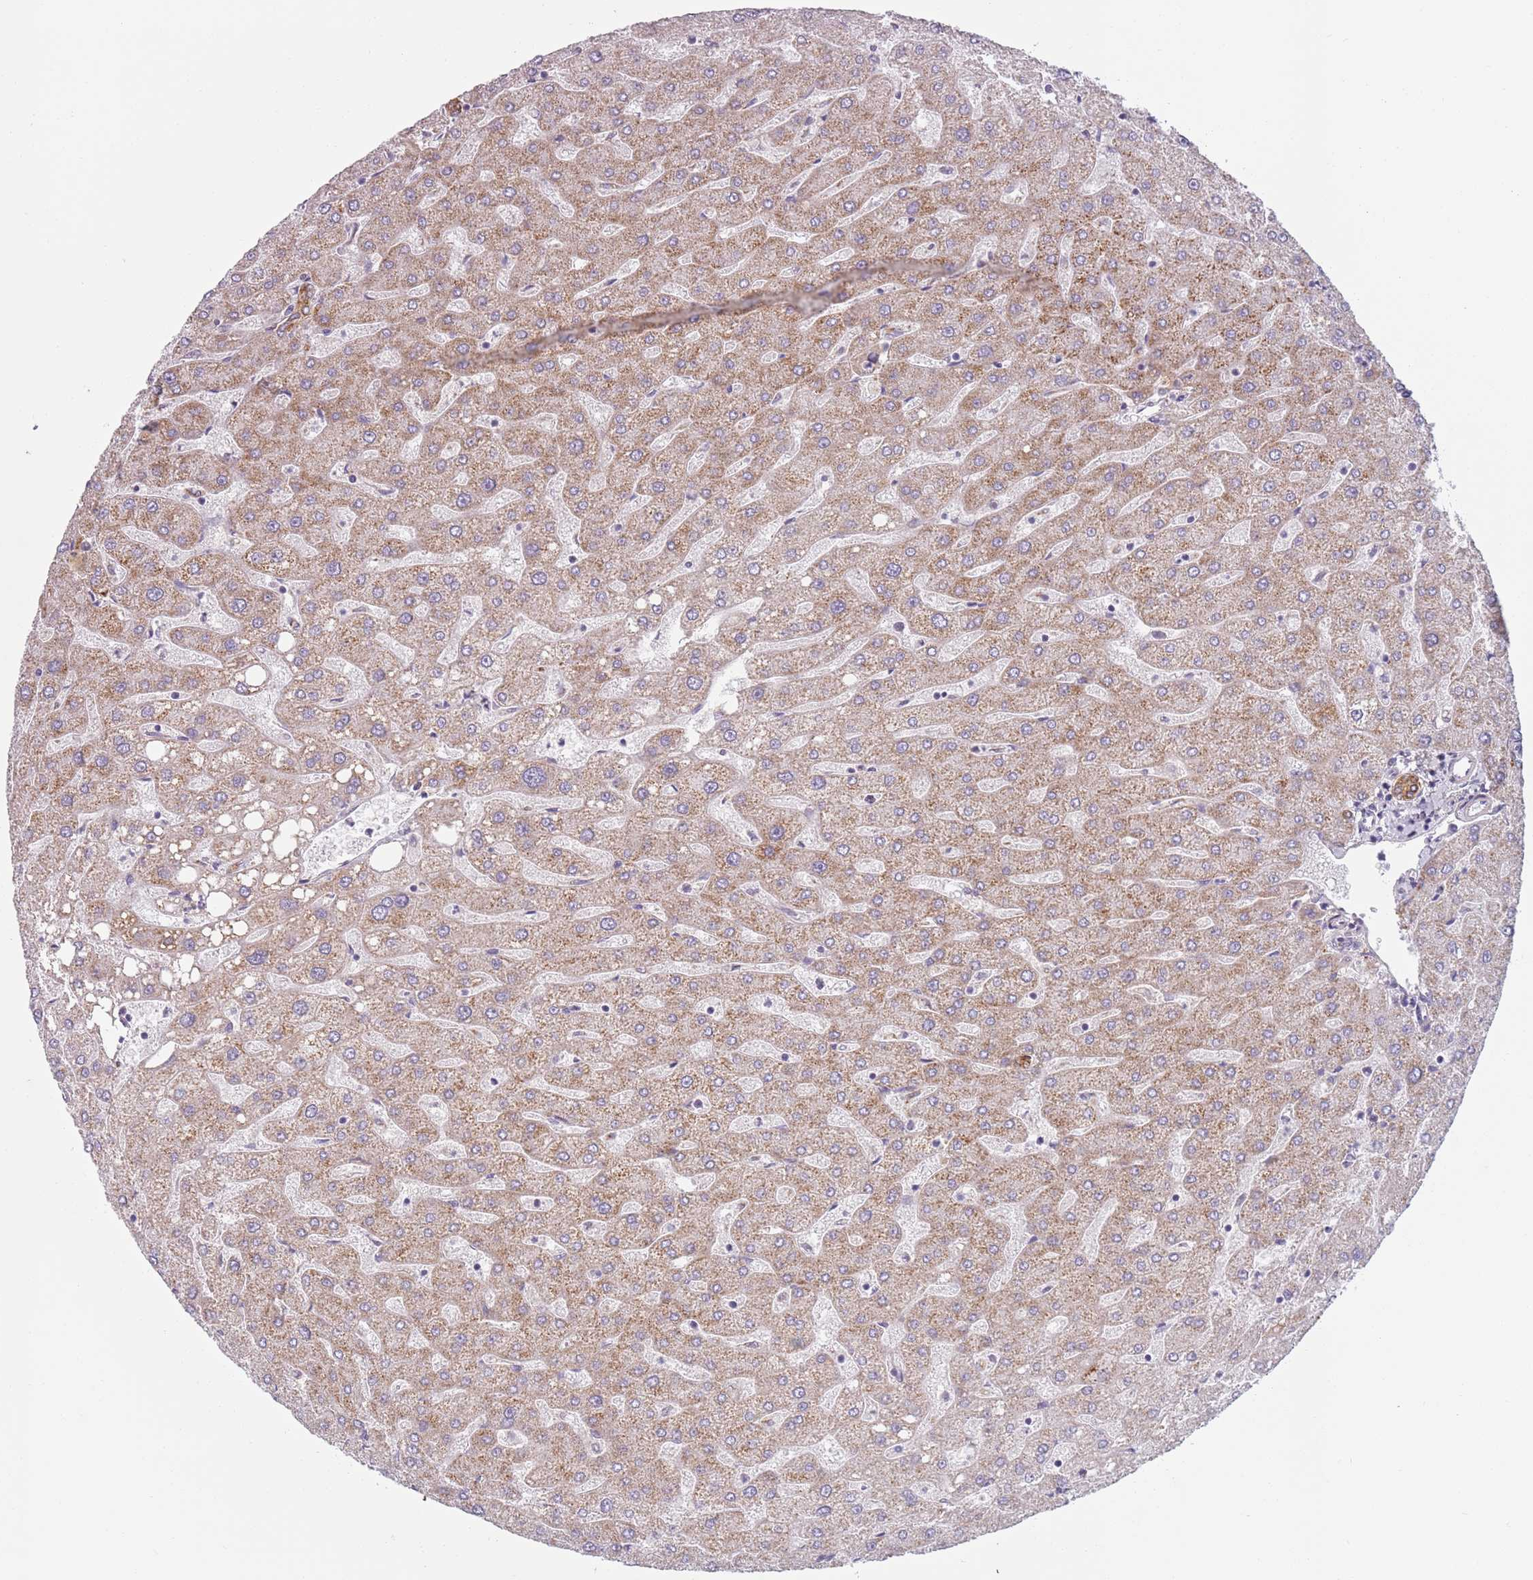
{"staining": {"intensity": "strong", "quantity": "25%-75%", "location": "cytoplasmic/membranous"}, "tissue": "liver", "cell_type": "Cholangiocytes", "image_type": "normal", "snomed": [{"axis": "morphology", "description": "Normal tissue, NOS"}, {"axis": "topography", "description": "Liver"}], "caption": "Immunohistochemical staining of benign liver exhibits strong cytoplasmic/membranous protein expression in about 25%-75% of cholangiocytes.", "gene": "MEGF8", "patient": {"sex": "male", "age": 67}}